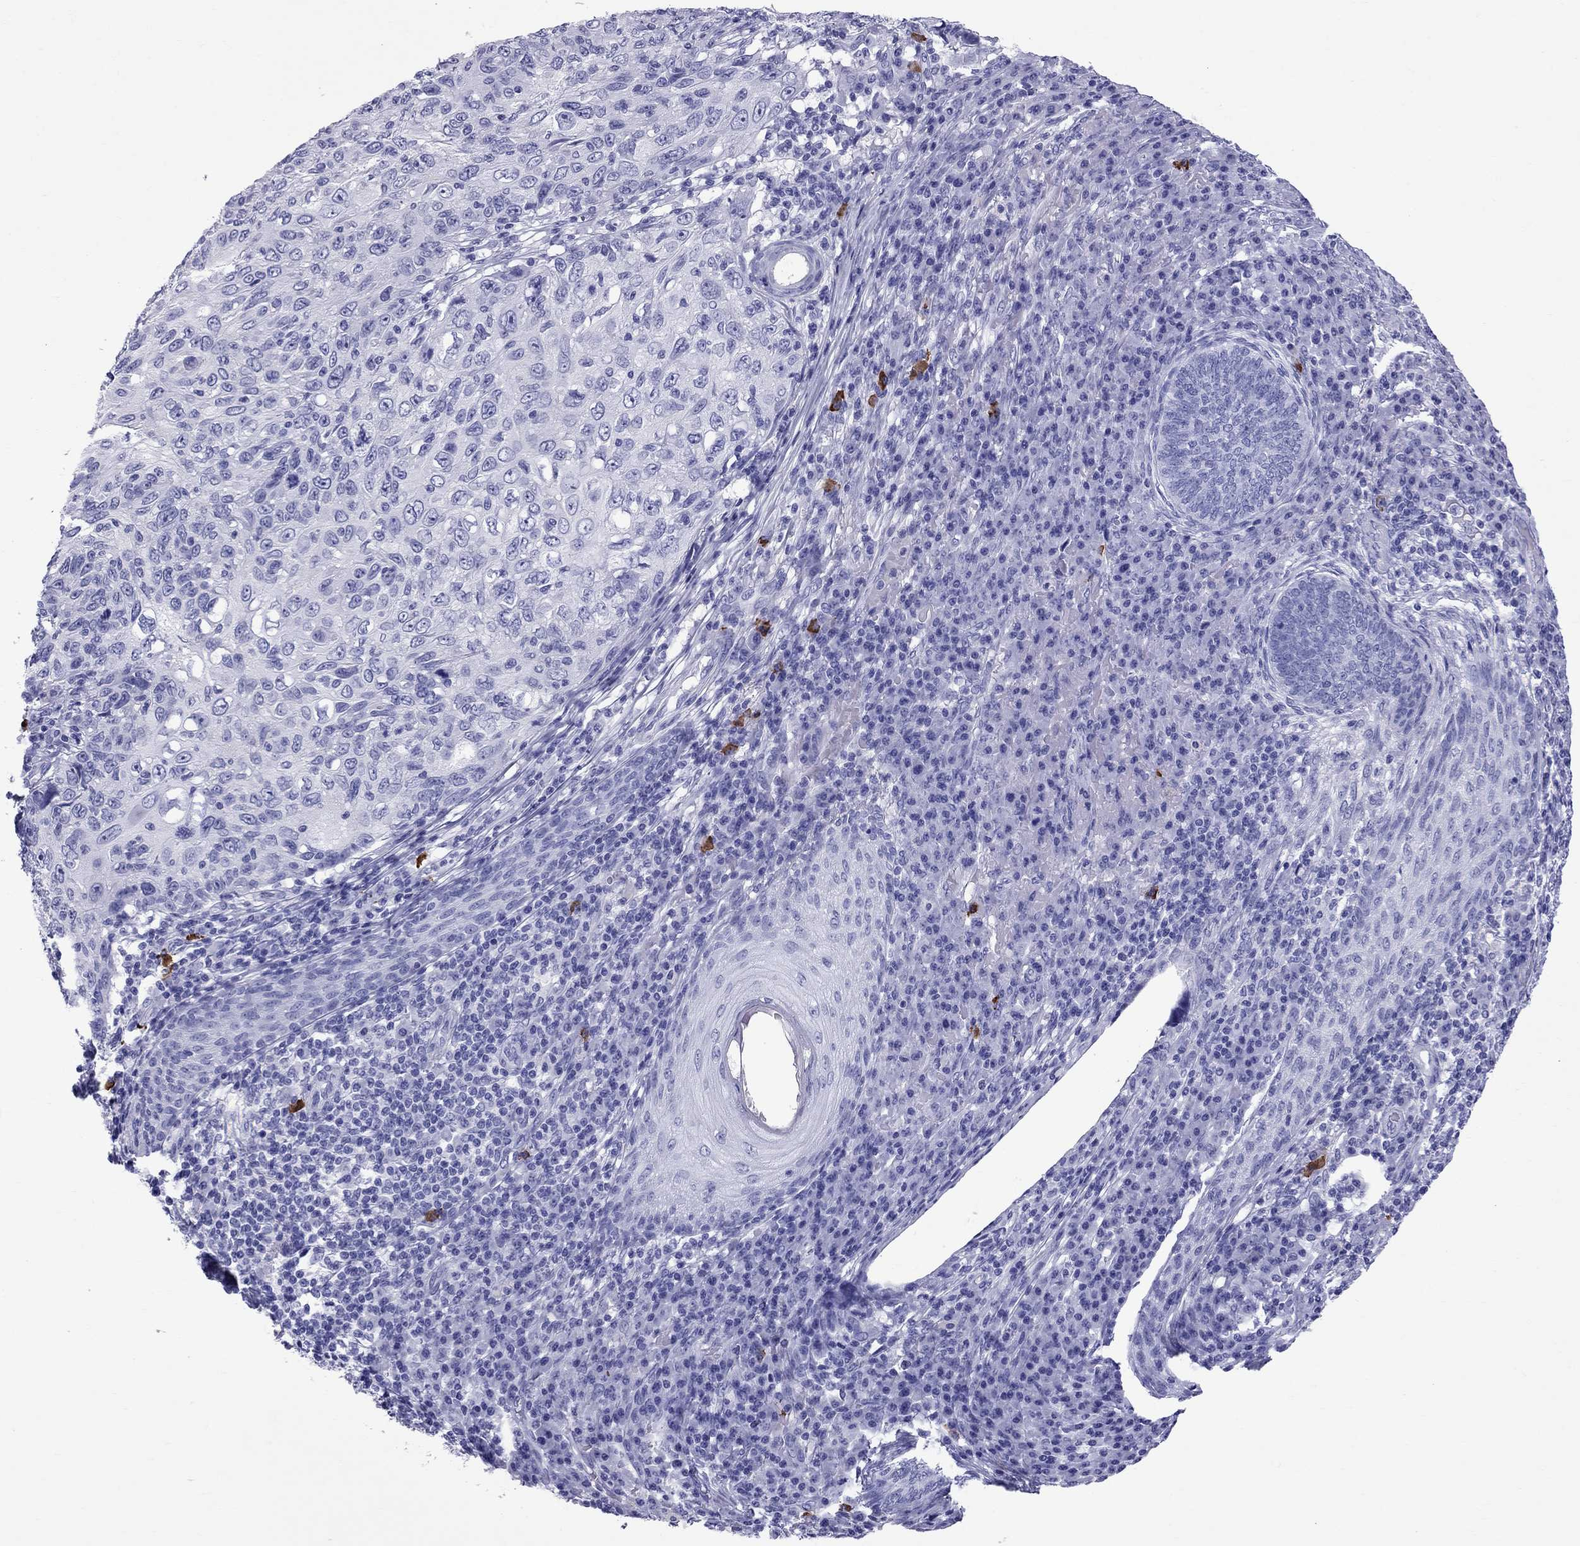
{"staining": {"intensity": "negative", "quantity": "none", "location": "none"}, "tissue": "skin cancer", "cell_type": "Tumor cells", "image_type": "cancer", "snomed": [{"axis": "morphology", "description": "Squamous cell carcinoma, NOS"}, {"axis": "topography", "description": "Skin"}], "caption": "Immunohistochemical staining of human skin cancer demonstrates no significant staining in tumor cells.", "gene": "SCART1", "patient": {"sex": "male", "age": 92}}